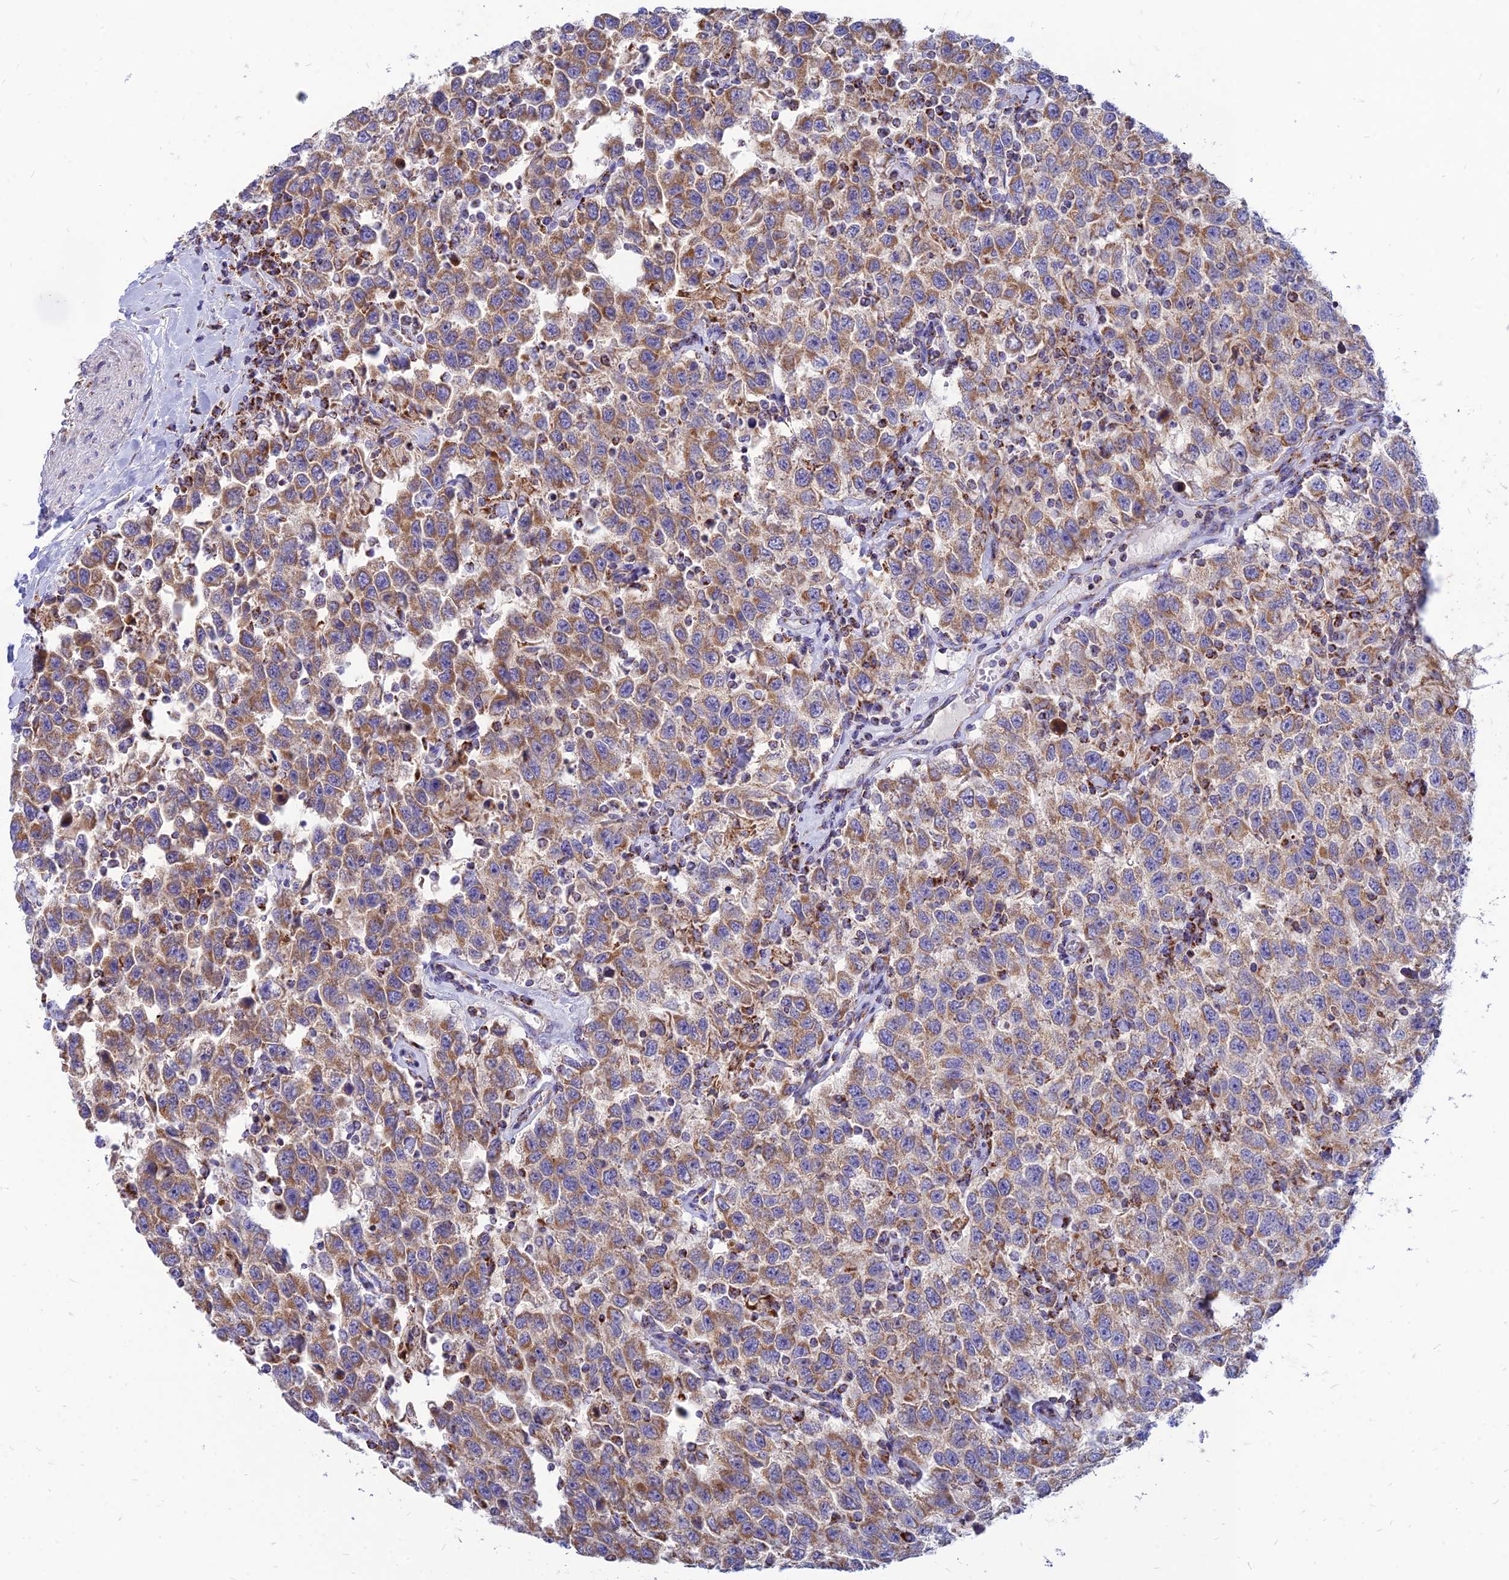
{"staining": {"intensity": "moderate", "quantity": "25%-75%", "location": "cytoplasmic/membranous"}, "tissue": "testis cancer", "cell_type": "Tumor cells", "image_type": "cancer", "snomed": [{"axis": "morphology", "description": "Seminoma, NOS"}, {"axis": "topography", "description": "Testis"}], "caption": "Immunohistochemical staining of testis cancer (seminoma) exhibits medium levels of moderate cytoplasmic/membranous protein expression in approximately 25%-75% of tumor cells.", "gene": "PACC1", "patient": {"sex": "male", "age": 41}}